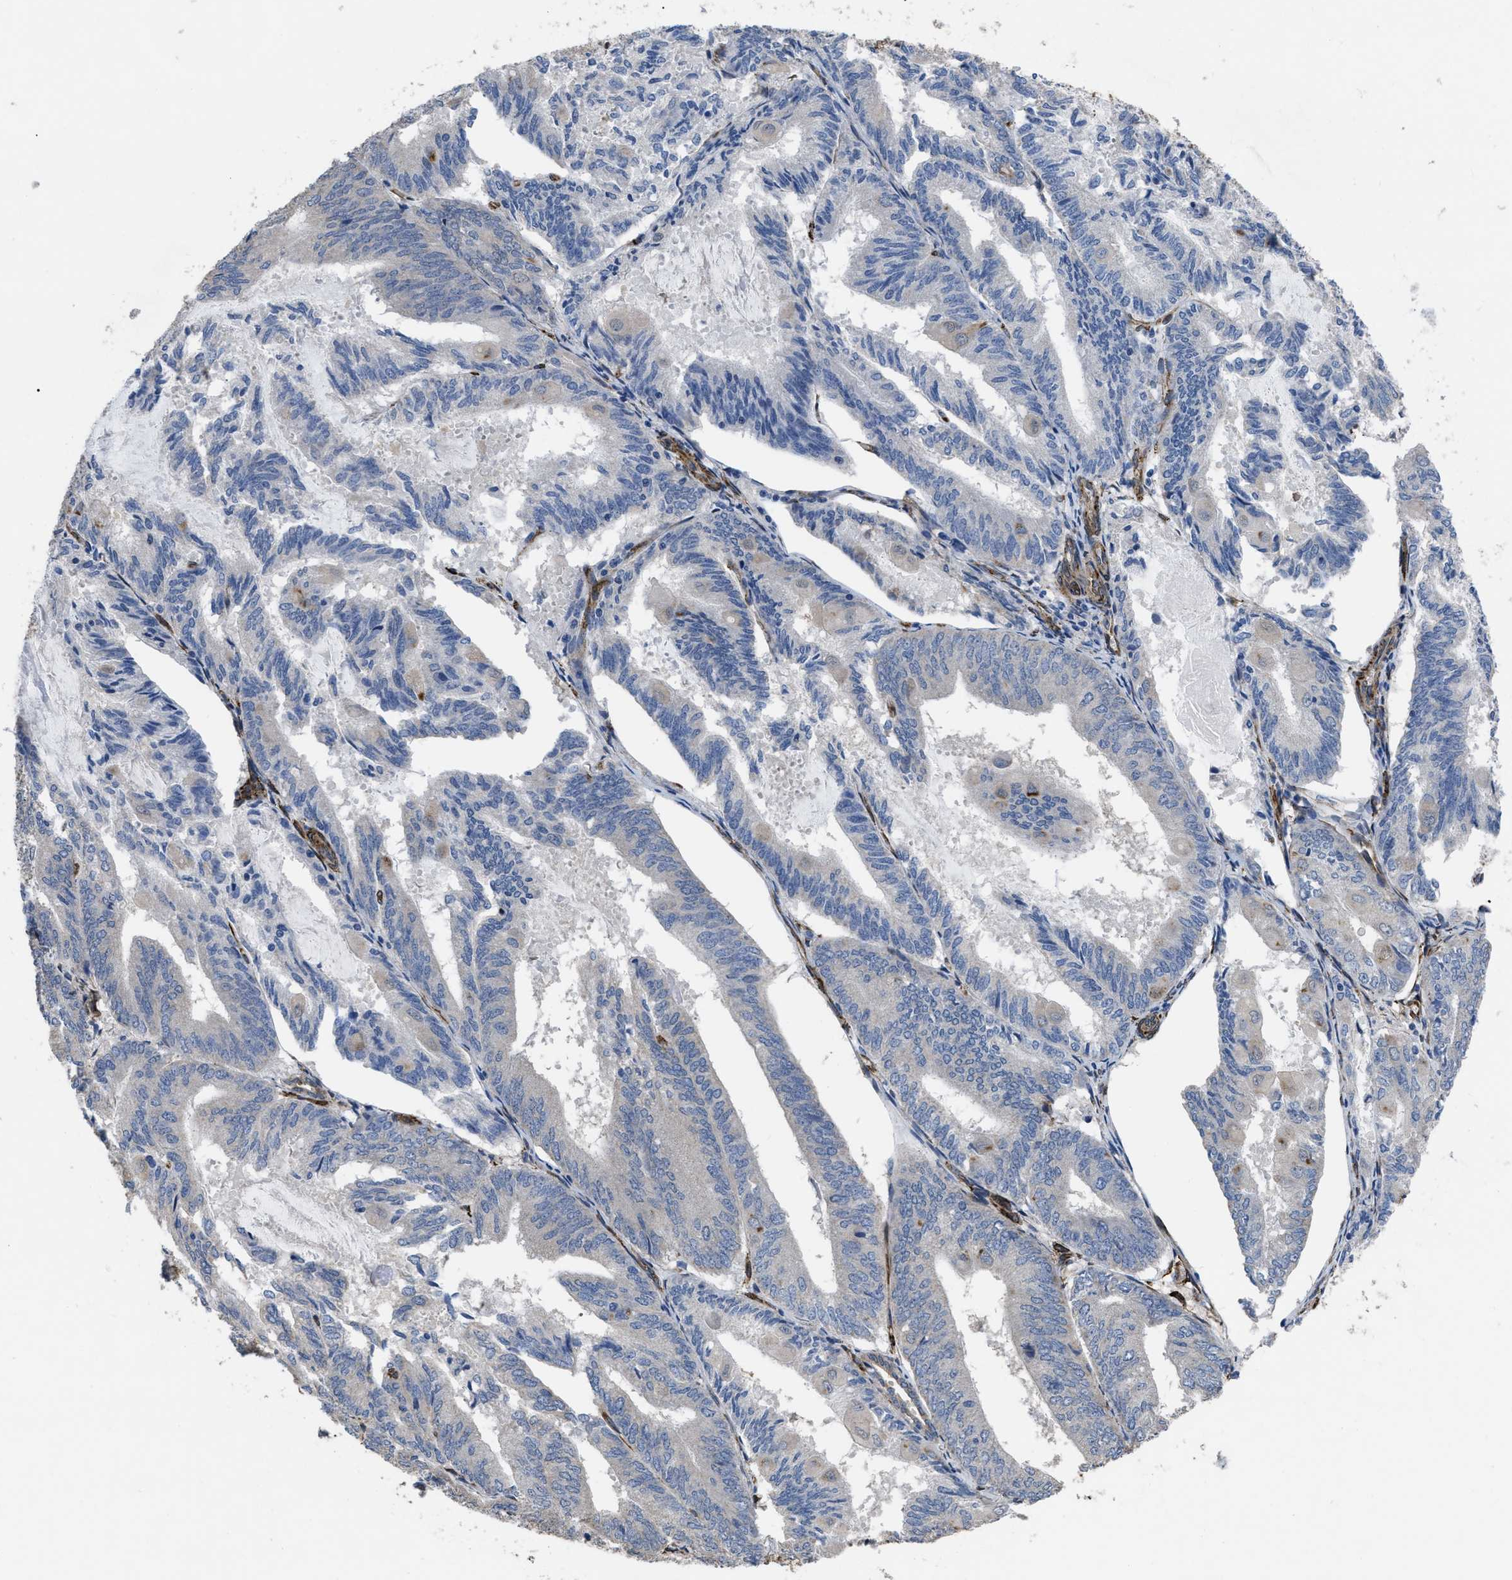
{"staining": {"intensity": "negative", "quantity": "none", "location": "none"}, "tissue": "endometrial cancer", "cell_type": "Tumor cells", "image_type": "cancer", "snomed": [{"axis": "morphology", "description": "Adenocarcinoma, NOS"}, {"axis": "topography", "description": "Endometrium"}], "caption": "Tumor cells are negative for brown protein staining in endometrial cancer.", "gene": "SQLE", "patient": {"sex": "female", "age": 81}}